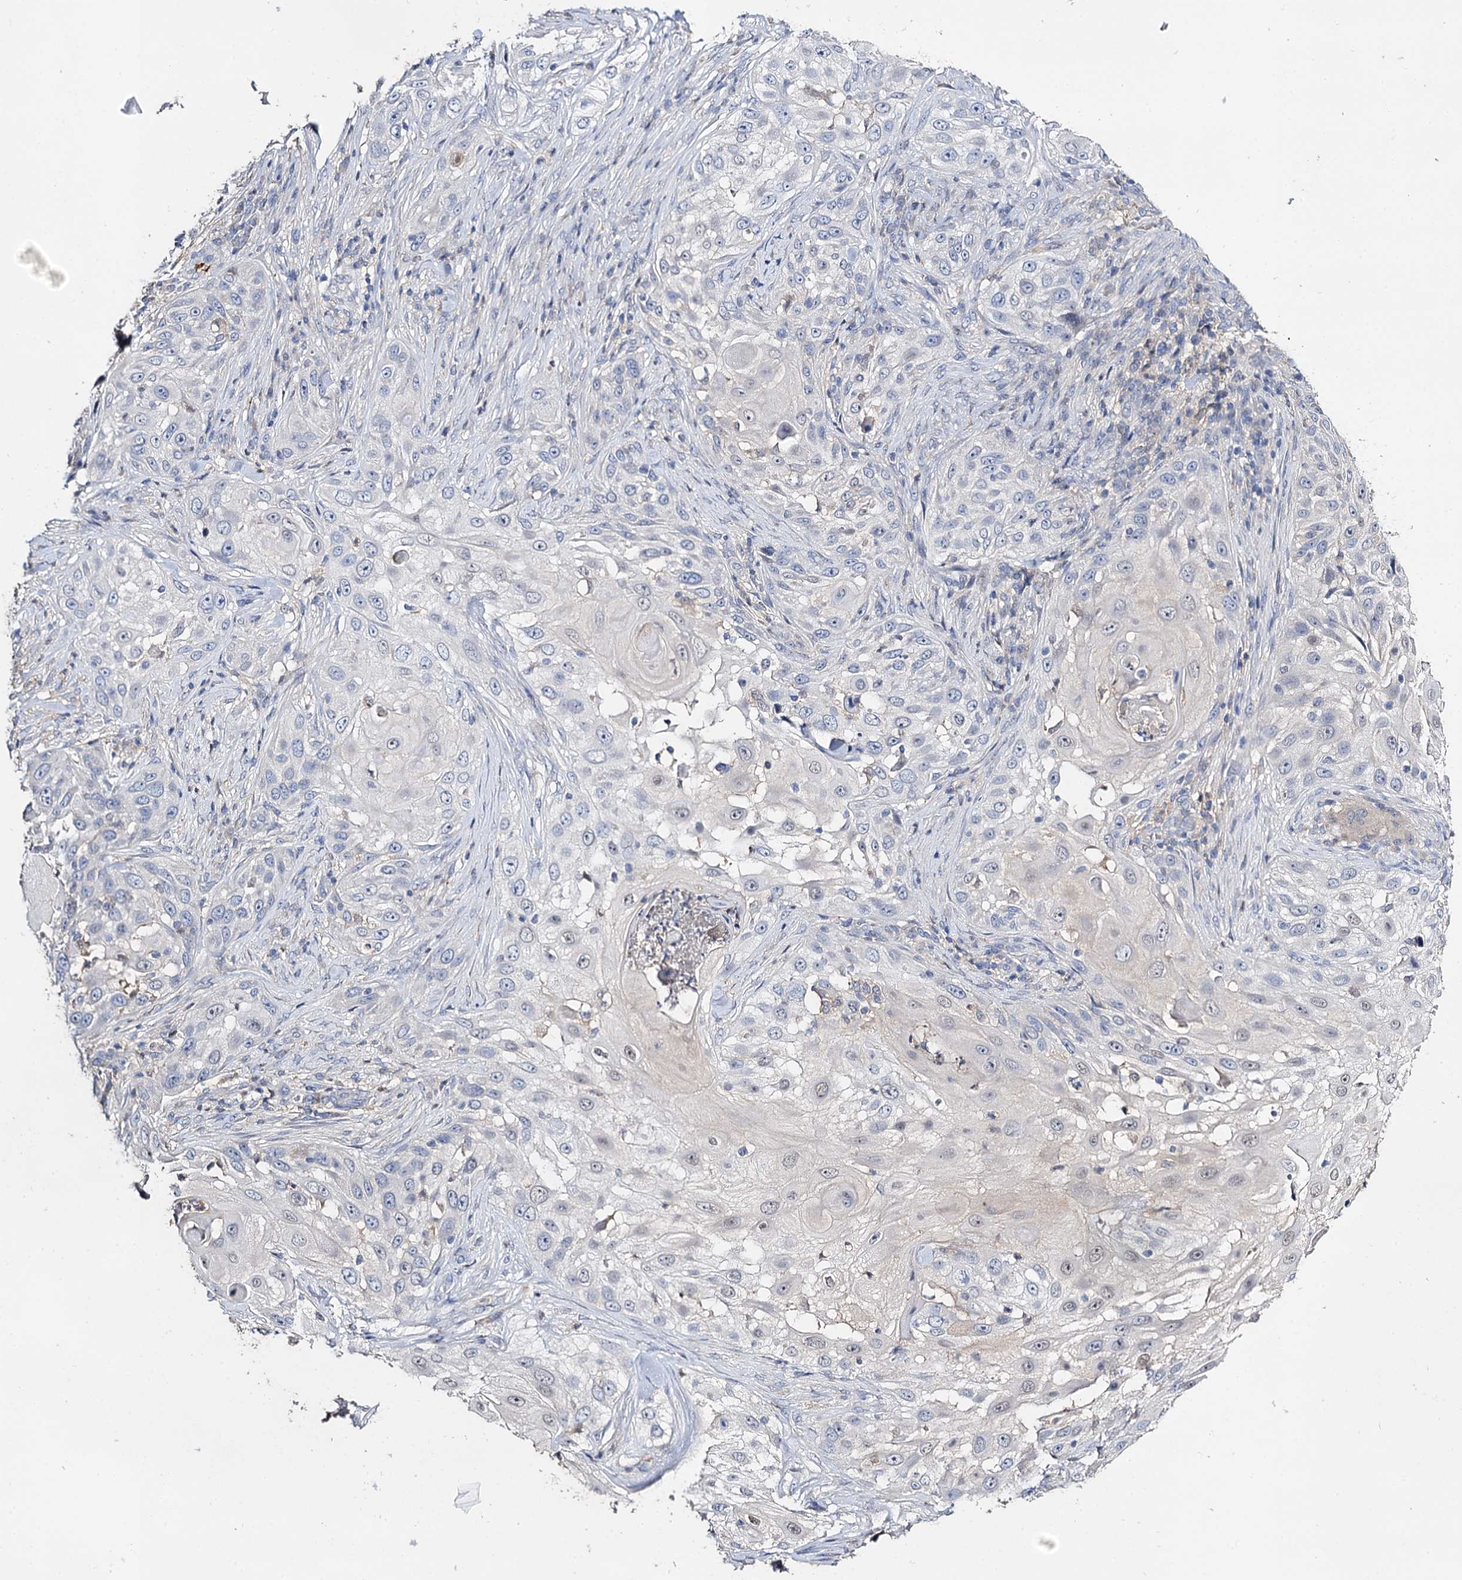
{"staining": {"intensity": "weak", "quantity": "<25%", "location": "nuclear"}, "tissue": "skin cancer", "cell_type": "Tumor cells", "image_type": "cancer", "snomed": [{"axis": "morphology", "description": "Squamous cell carcinoma, NOS"}, {"axis": "topography", "description": "Skin"}], "caption": "High power microscopy photomicrograph of an immunohistochemistry (IHC) image of skin cancer, revealing no significant staining in tumor cells.", "gene": "DNAH6", "patient": {"sex": "female", "age": 44}}